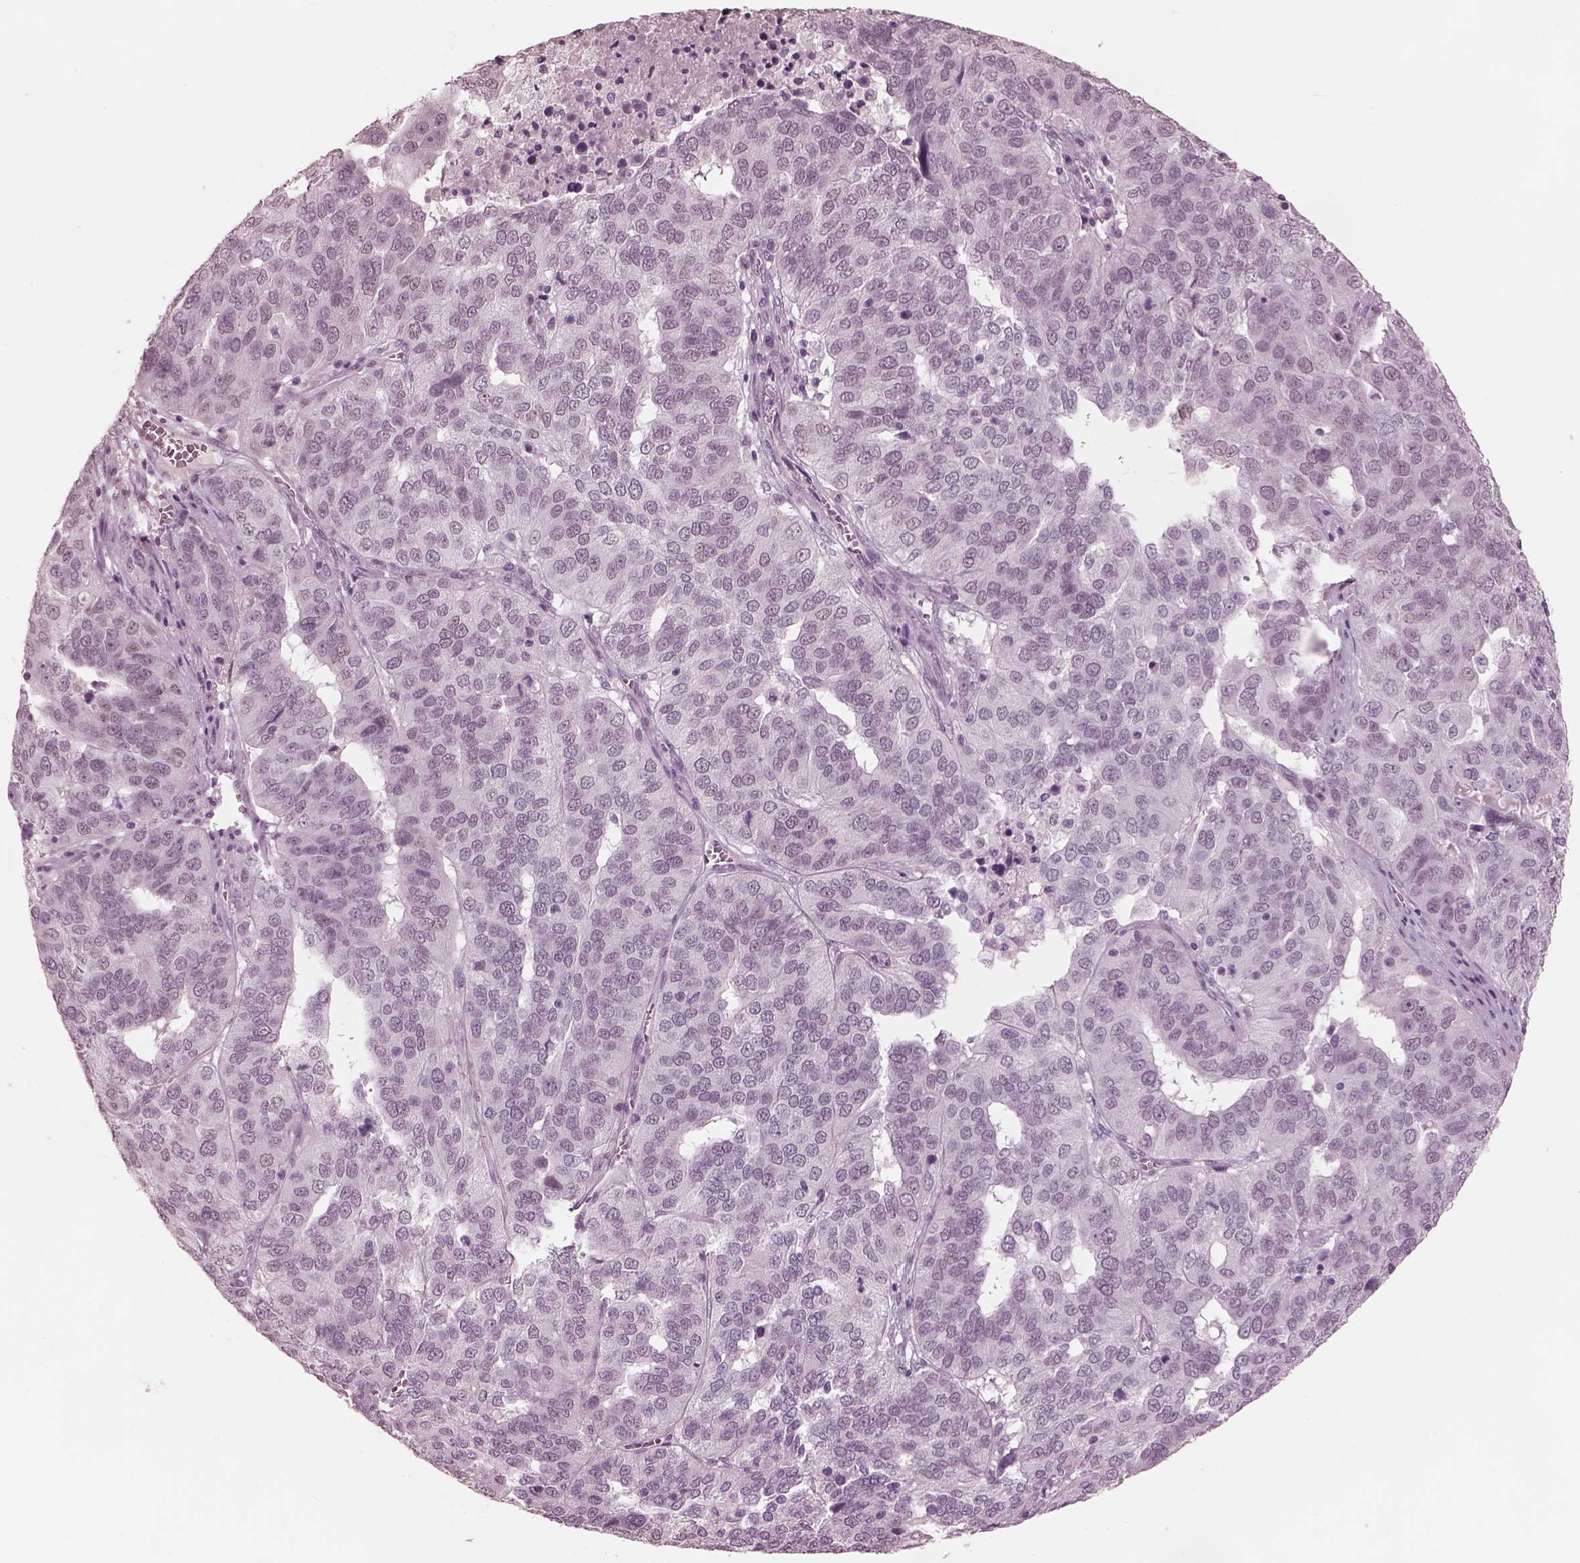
{"staining": {"intensity": "negative", "quantity": "none", "location": "none"}, "tissue": "ovarian cancer", "cell_type": "Tumor cells", "image_type": "cancer", "snomed": [{"axis": "morphology", "description": "Carcinoma, endometroid"}, {"axis": "topography", "description": "Soft tissue"}, {"axis": "topography", "description": "Ovary"}], "caption": "IHC image of ovarian endometroid carcinoma stained for a protein (brown), which demonstrates no positivity in tumor cells.", "gene": "GARIN4", "patient": {"sex": "female", "age": 52}}